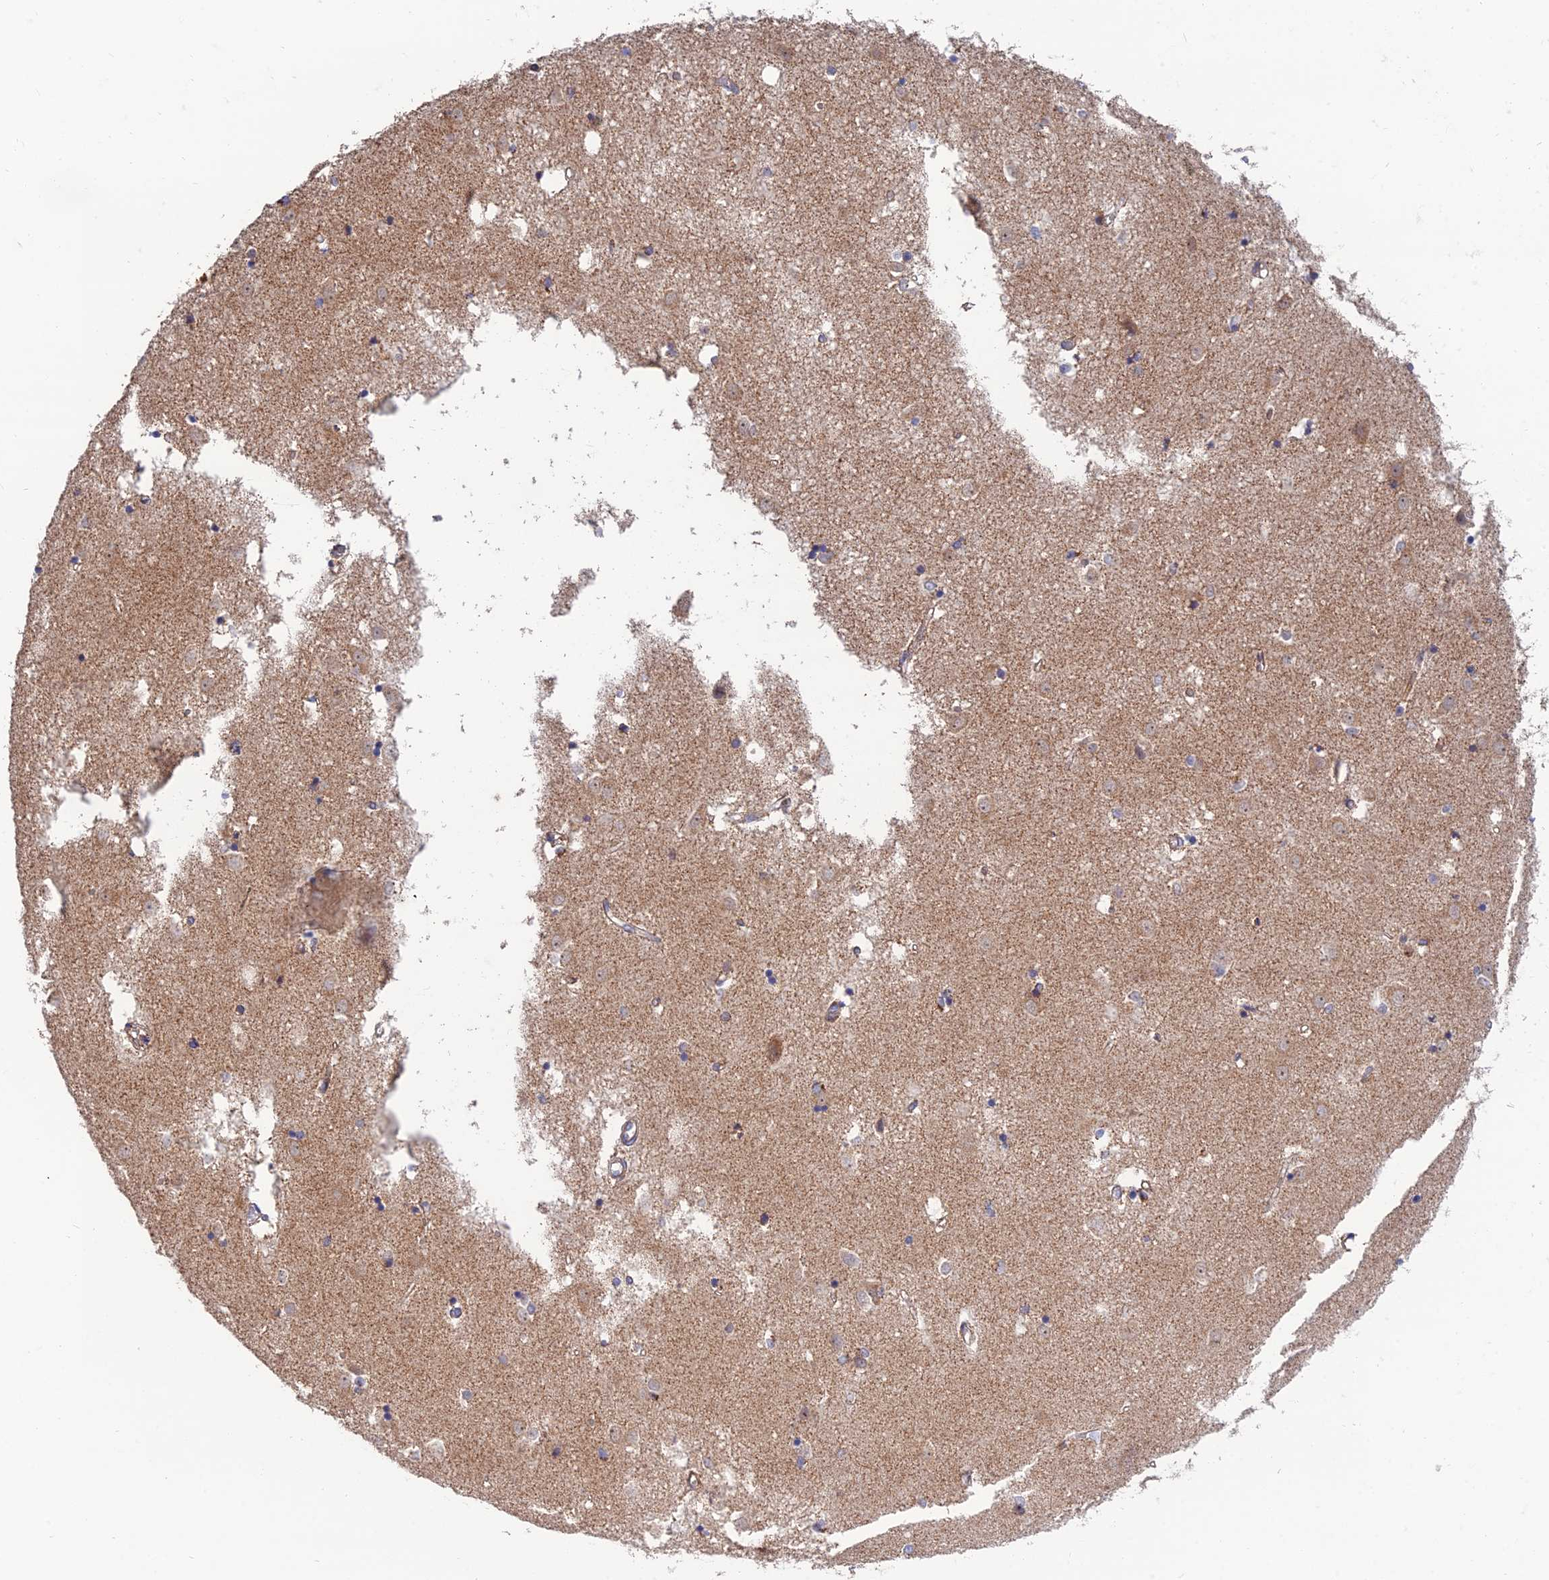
{"staining": {"intensity": "moderate", "quantity": "<25%", "location": "cytoplasmic/membranous"}, "tissue": "caudate", "cell_type": "Glial cells", "image_type": "normal", "snomed": [{"axis": "morphology", "description": "Normal tissue, NOS"}, {"axis": "topography", "description": "Lateral ventricle wall"}], "caption": "Brown immunohistochemical staining in unremarkable caudate displays moderate cytoplasmic/membranous positivity in about <25% of glial cells.", "gene": "RIC8B", "patient": {"sex": "male", "age": 45}}